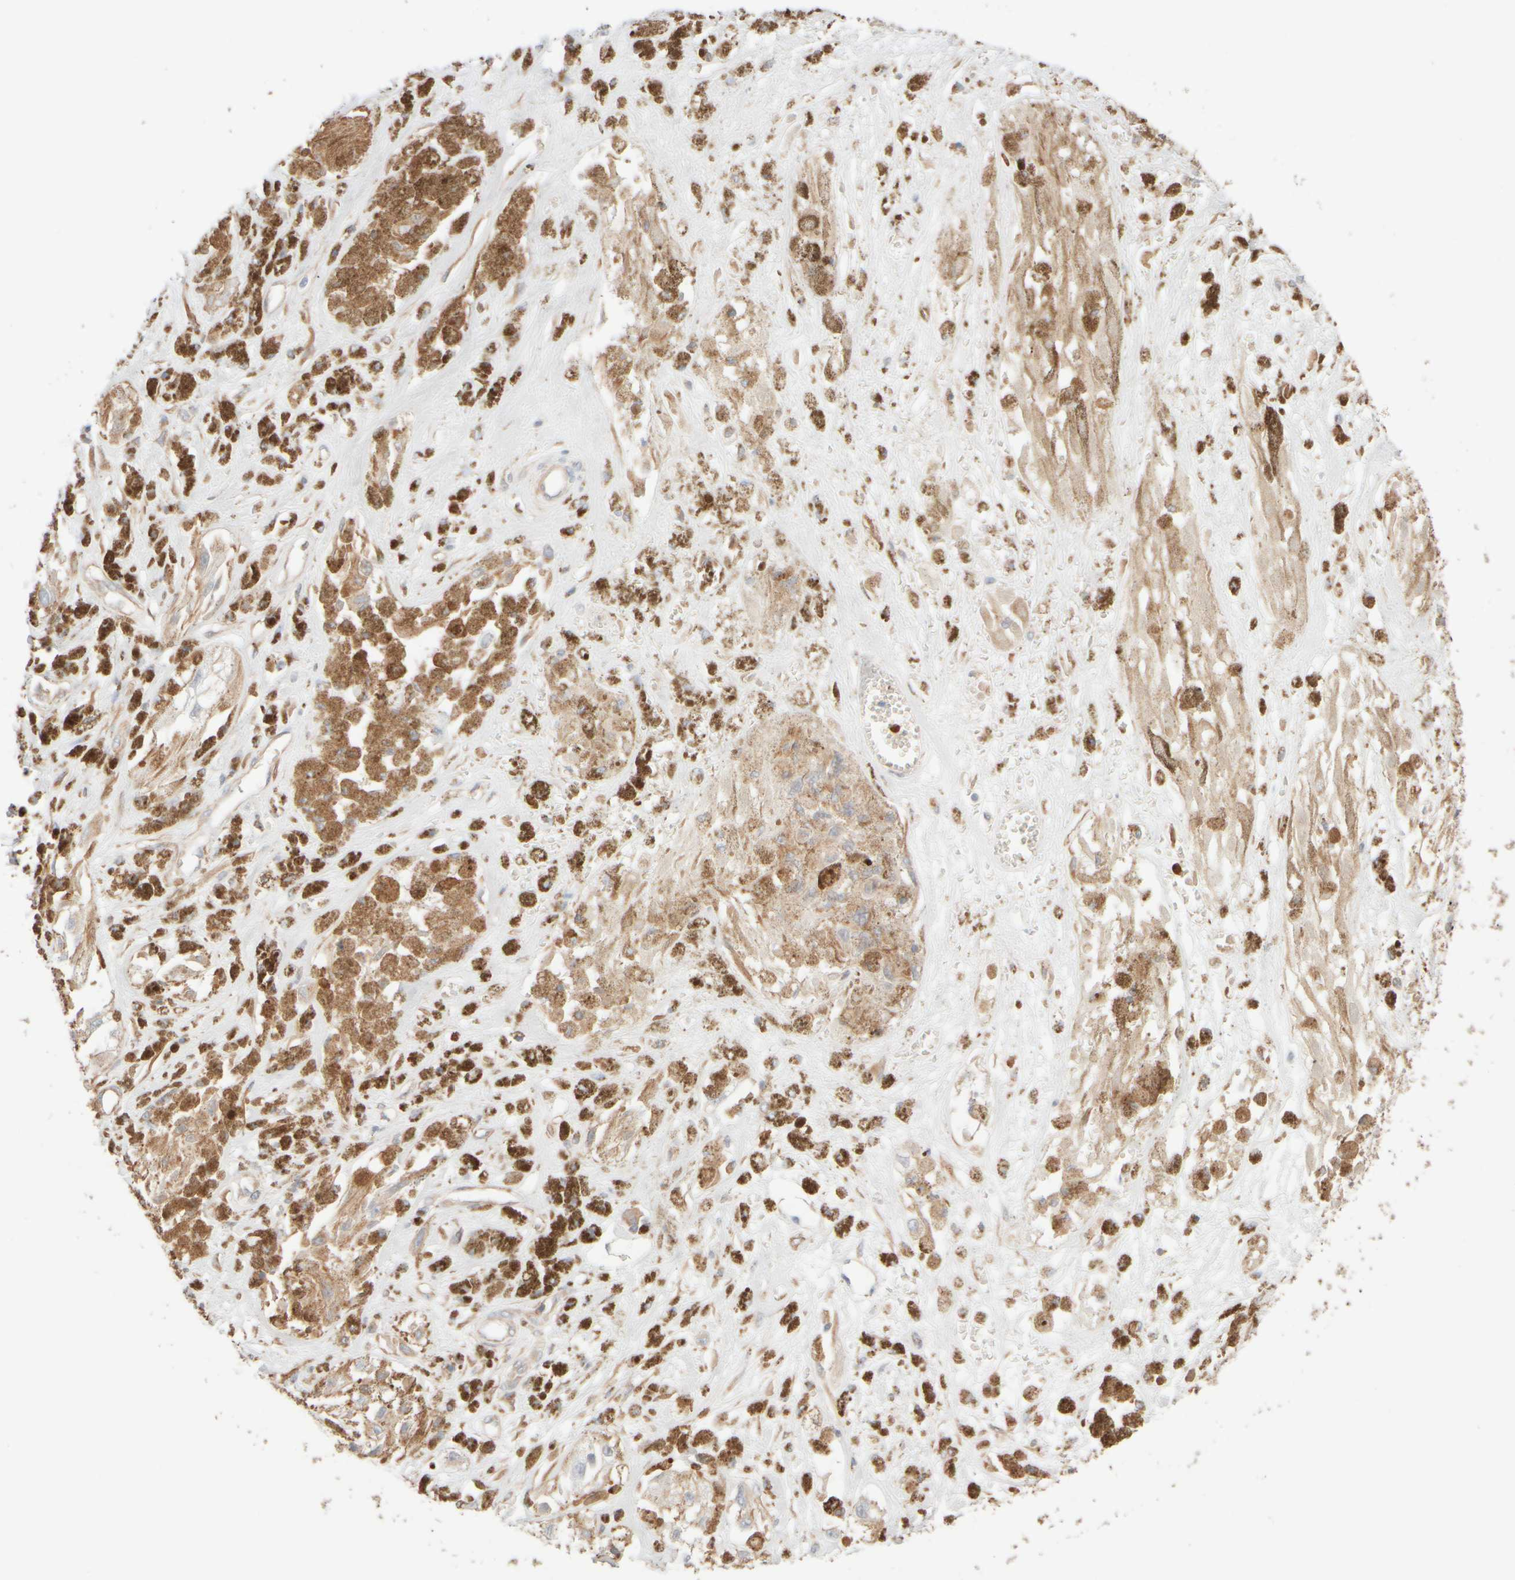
{"staining": {"intensity": "moderate", "quantity": ">75%", "location": "cytoplasmic/membranous"}, "tissue": "melanoma", "cell_type": "Tumor cells", "image_type": "cancer", "snomed": [{"axis": "morphology", "description": "Malignant melanoma, NOS"}, {"axis": "topography", "description": "Skin"}], "caption": "Melanoma stained with a brown dye exhibits moderate cytoplasmic/membranous positive positivity in about >75% of tumor cells.", "gene": "KRT15", "patient": {"sex": "male", "age": 88}}